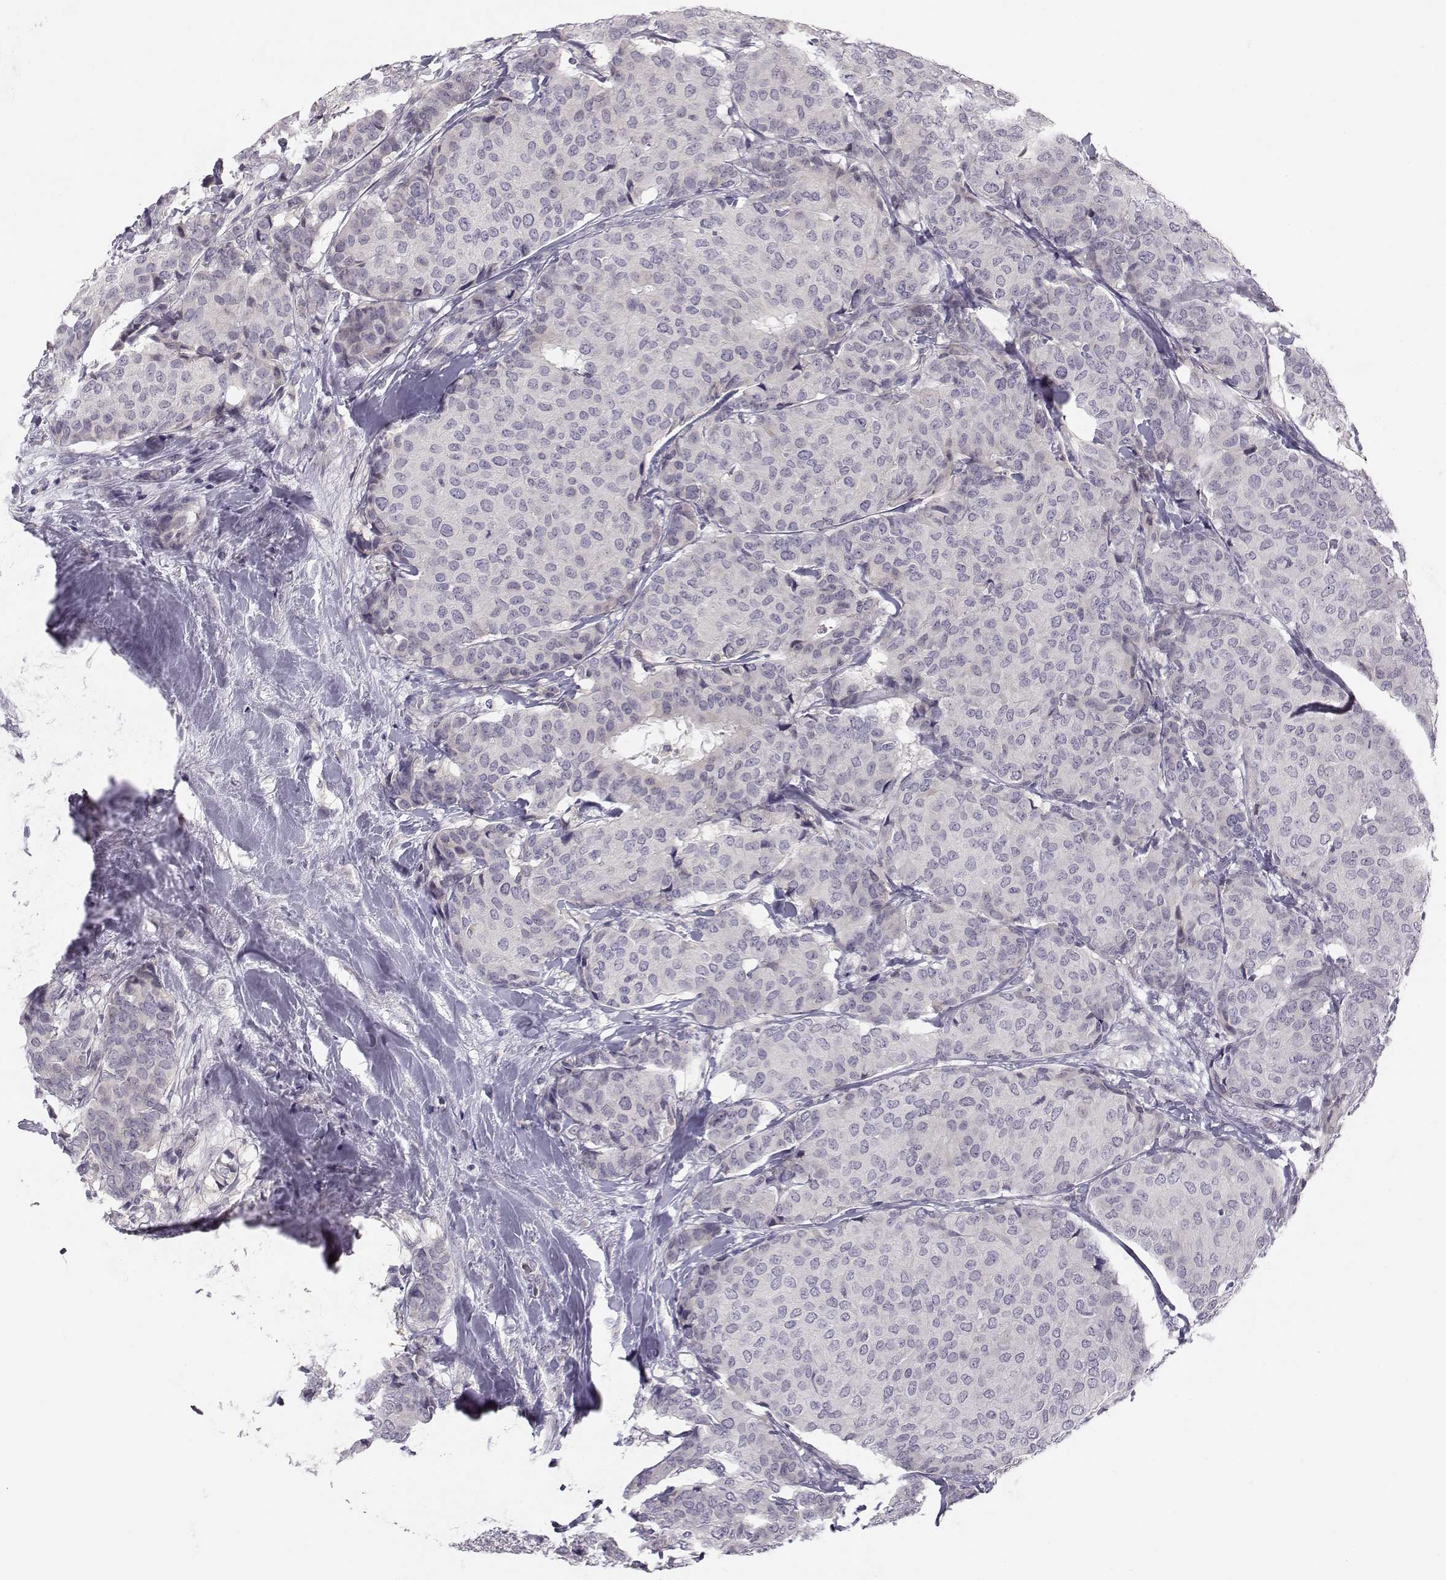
{"staining": {"intensity": "weak", "quantity": "<25%", "location": "cytoplasmic/membranous"}, "tissue": "breast cancer", "cell_type": "Tumor cells", "image_type": "cancer", "snomed": [{"axis": "morphology", "description": "Duct carcinoma"}, {"axis": "topography", "description": "Breast"}], "caption": "There is no significant positivity in tumor cells of breast cancer (infiltrating ductal carcinoma). The staining is performed using DAB brown chromogen with nuclei counter-stained in using hematoxylin.", "gene": "ACSL6", "patient": {"sex": "female", "age": 75}}